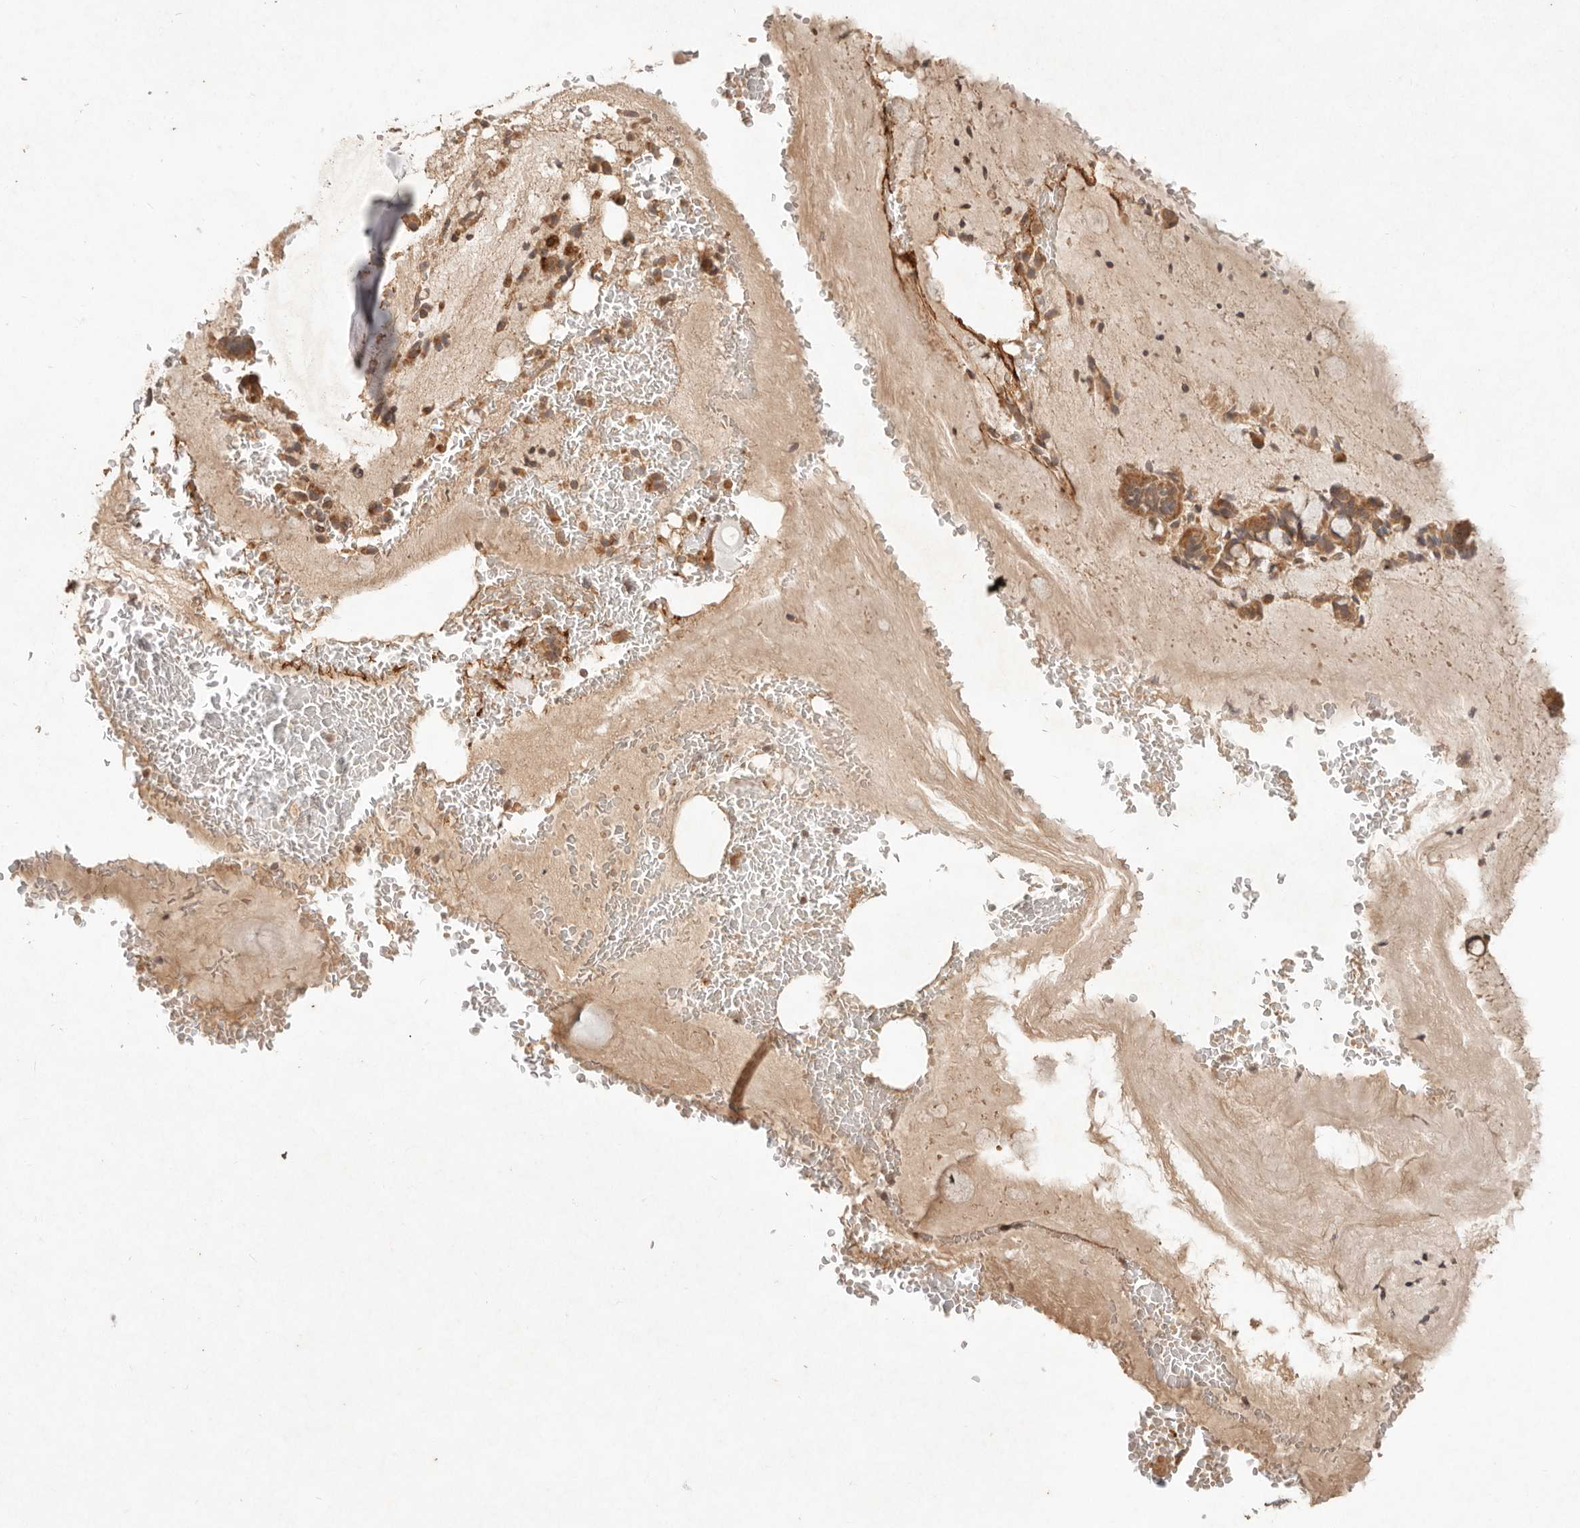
{"staining": {"intensity": "weak", "quantity": ">75%", "location": "cytoplasmic/membranous"}, "tissue": "adipose tissue", "cell_type": "Adipocytes", "image_type": "normal", "snomed": [{"axis": "morphology", "description": "Normal tissue, NOS"}, {"axis": "topography", "description": "Cartilage tissue"}, {"axis": "topography", "description": "Bronchus"}], "caption": "An immunohistochemistry (IHC) micrograph of benign tissue is shown. Protein staining in brown labels weak cytoplasmic/membranous positivity in adipose tissue within adipocytes.", "gene": "LMO4", "patient": {"sex": "female", "age": 73}}